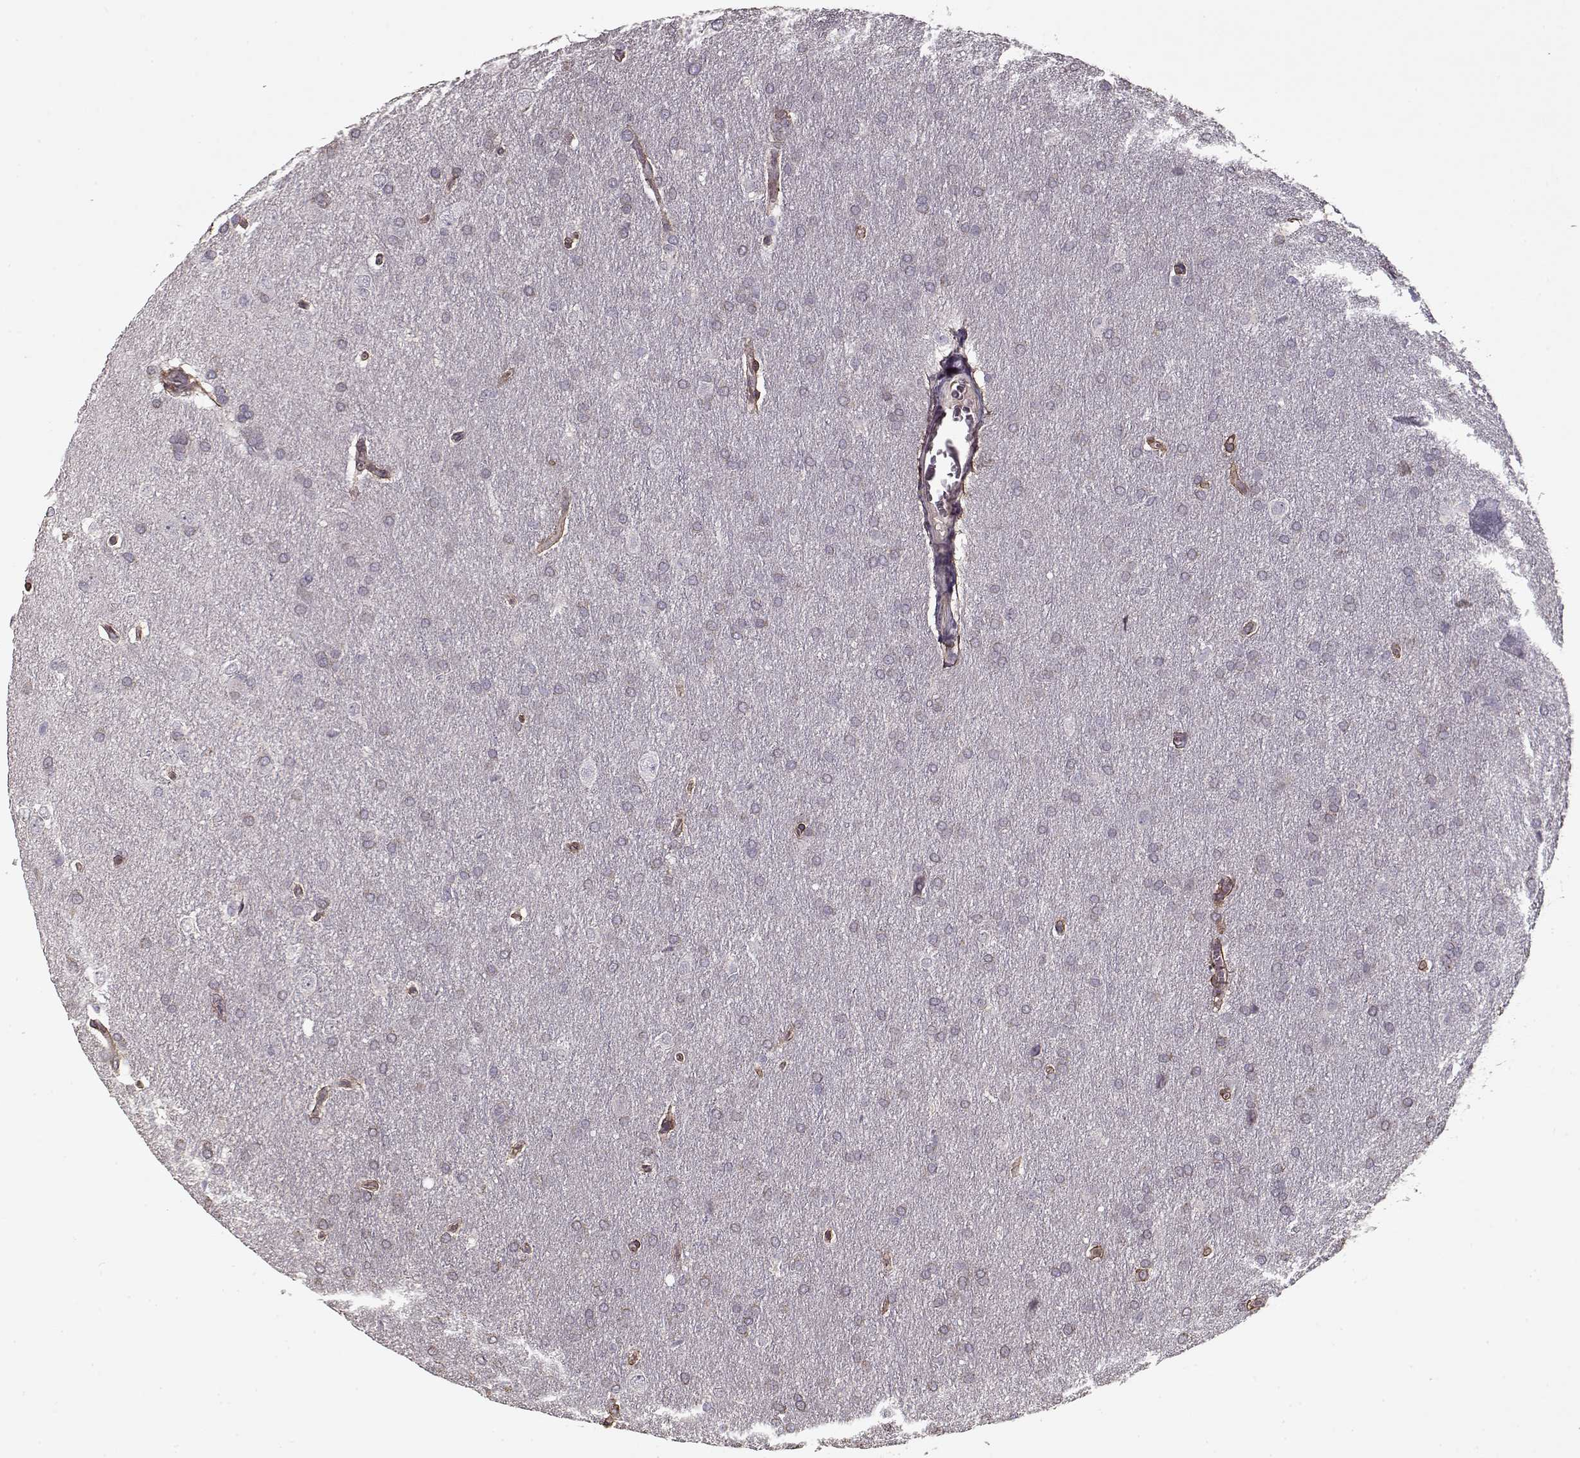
{"staining": {"intensity": "negative", "quantity": "none", "location": "none"}, "tissue": "glioma", "cell_type": "Tumor cells", "image_type": "cancer", "snomed": [{"axis": "morphology", "description": "Glioma, malignant, Low grade"}, {"axis": "topography", "description": "Brain"}], "caption": "This is a image of immunohistochemistry (IHC) staining of glioma, which shows no staining in tumor cells. Nuclei are stained in blue.", "gene": "LAMA2", "patient": {"sex": "female", "age": 32}}